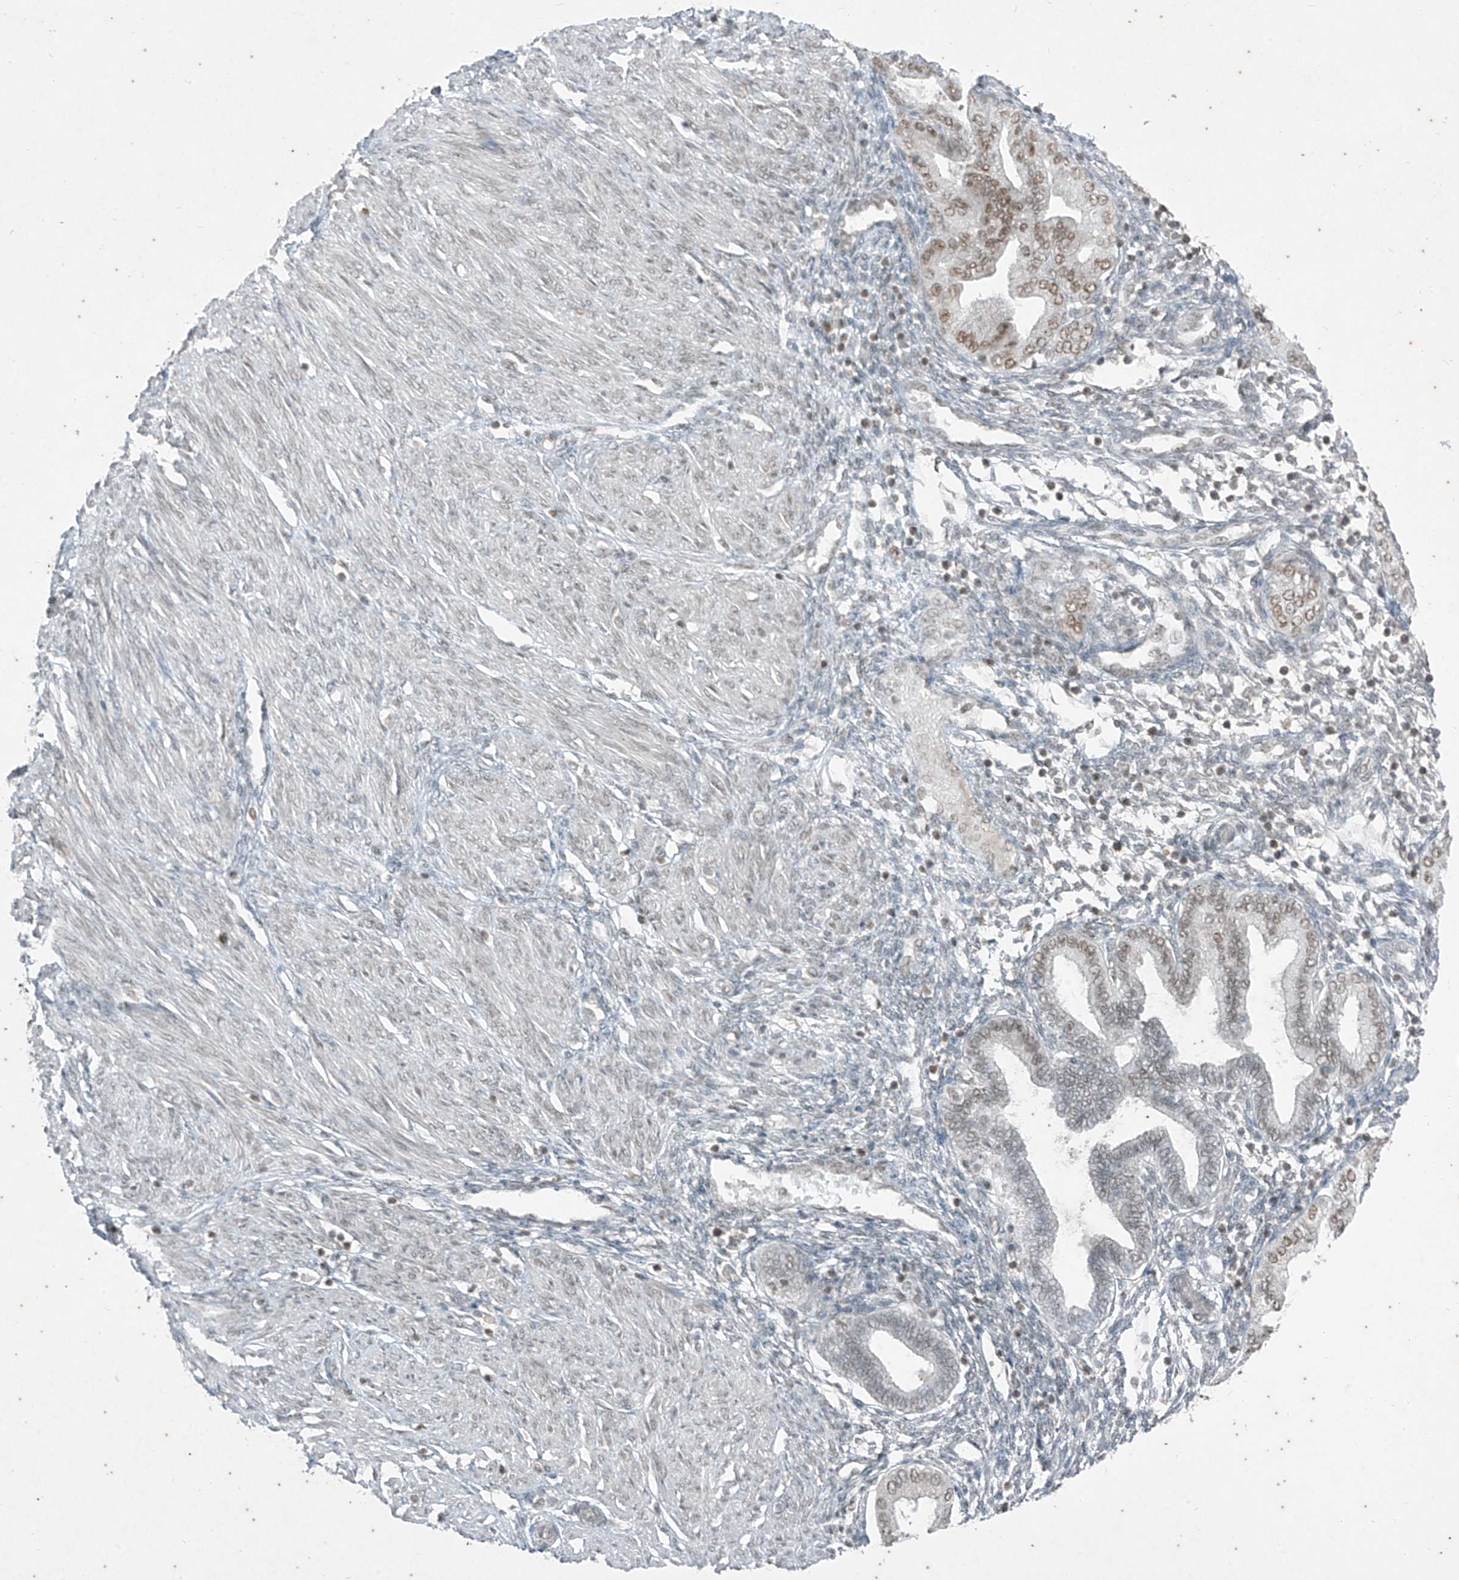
{"staining": {"intensity": "weak", "quantity": "25%-75%", "location": "nuclear"}, "tissue": "endometrium", "cell_type": "Cells in endometrial stroma", "image_type": "normal", "snomed": [{"axis": "morphology", "description": "Normal tissue, NOS"}, {"axis": "topography", "description": "Endometrium"}], "caption": "Brown immunohistochemical staining in benign endometrium shows weak nuclear expression in about 25%-75% of cells in endometrial stroma.", "gene": "ZNF354B", "patient": {"sex": "female", "age": 53}}